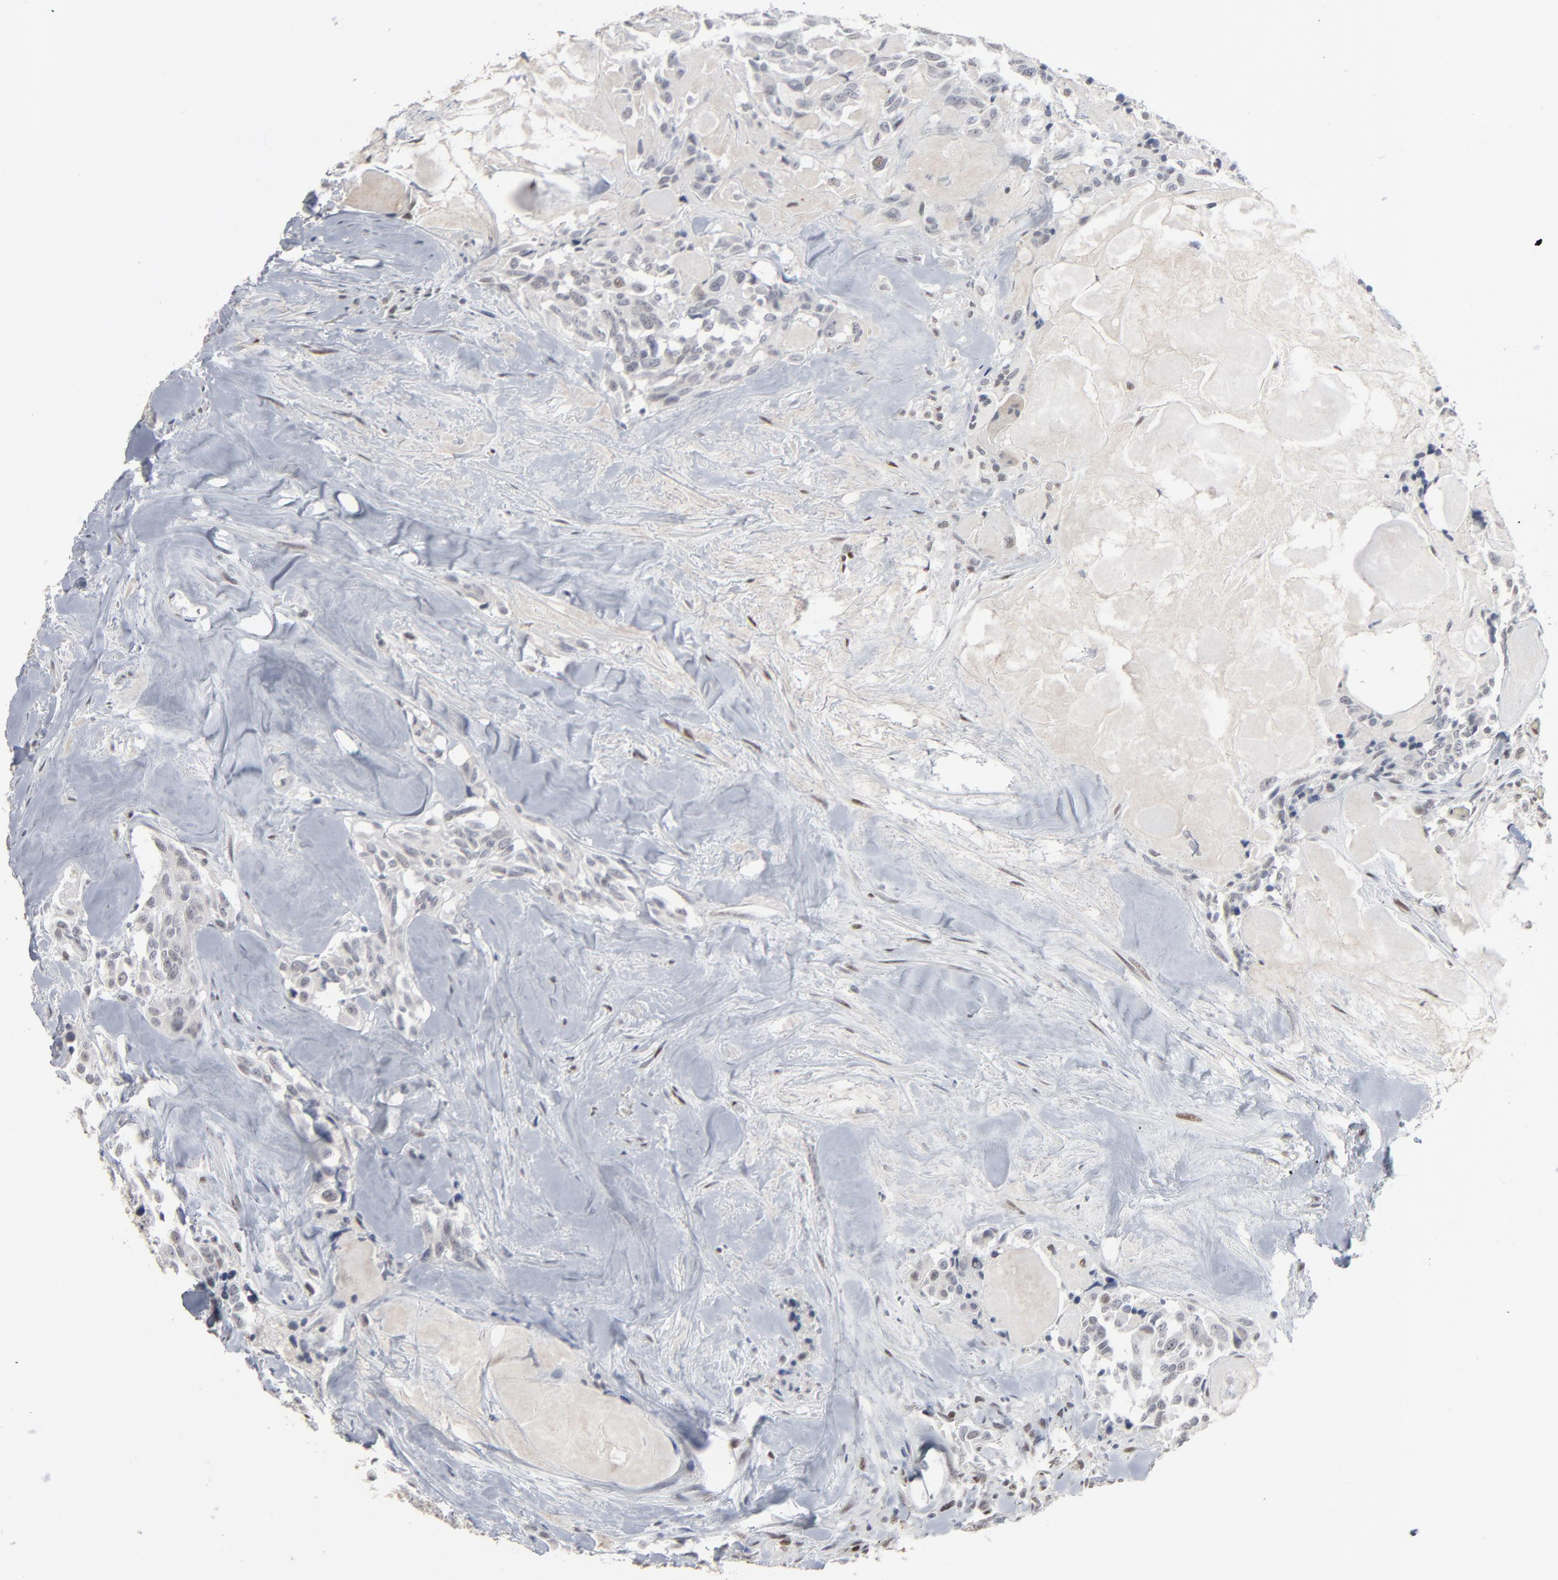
{"staining": {"intensity": "negative", "quantity": "none", "location": "none"}, "tissue": "thyroid cancer", "cell_type": "Tumor cells", "image_type": "cancer", "snomed": [{"axis": "morphology", "description": "Carcinoma, NOS"}, {"axis": "morphology", "description": "Carcinoid, malignant, NOS"}, {"axis": "topography", "description": "Thyroid gland"}], "caption": "This is a histopathology image of immunohistochemistry (IHC) staining of carcinoma (thyroid), which shows no positivity in tumor cells. (DAB (3,3'-diaminobenzidine) immunohistochemistry (IHC), high magnification).", "gene": "ATF7", "patient": {"sex": "male", "age": 33}}